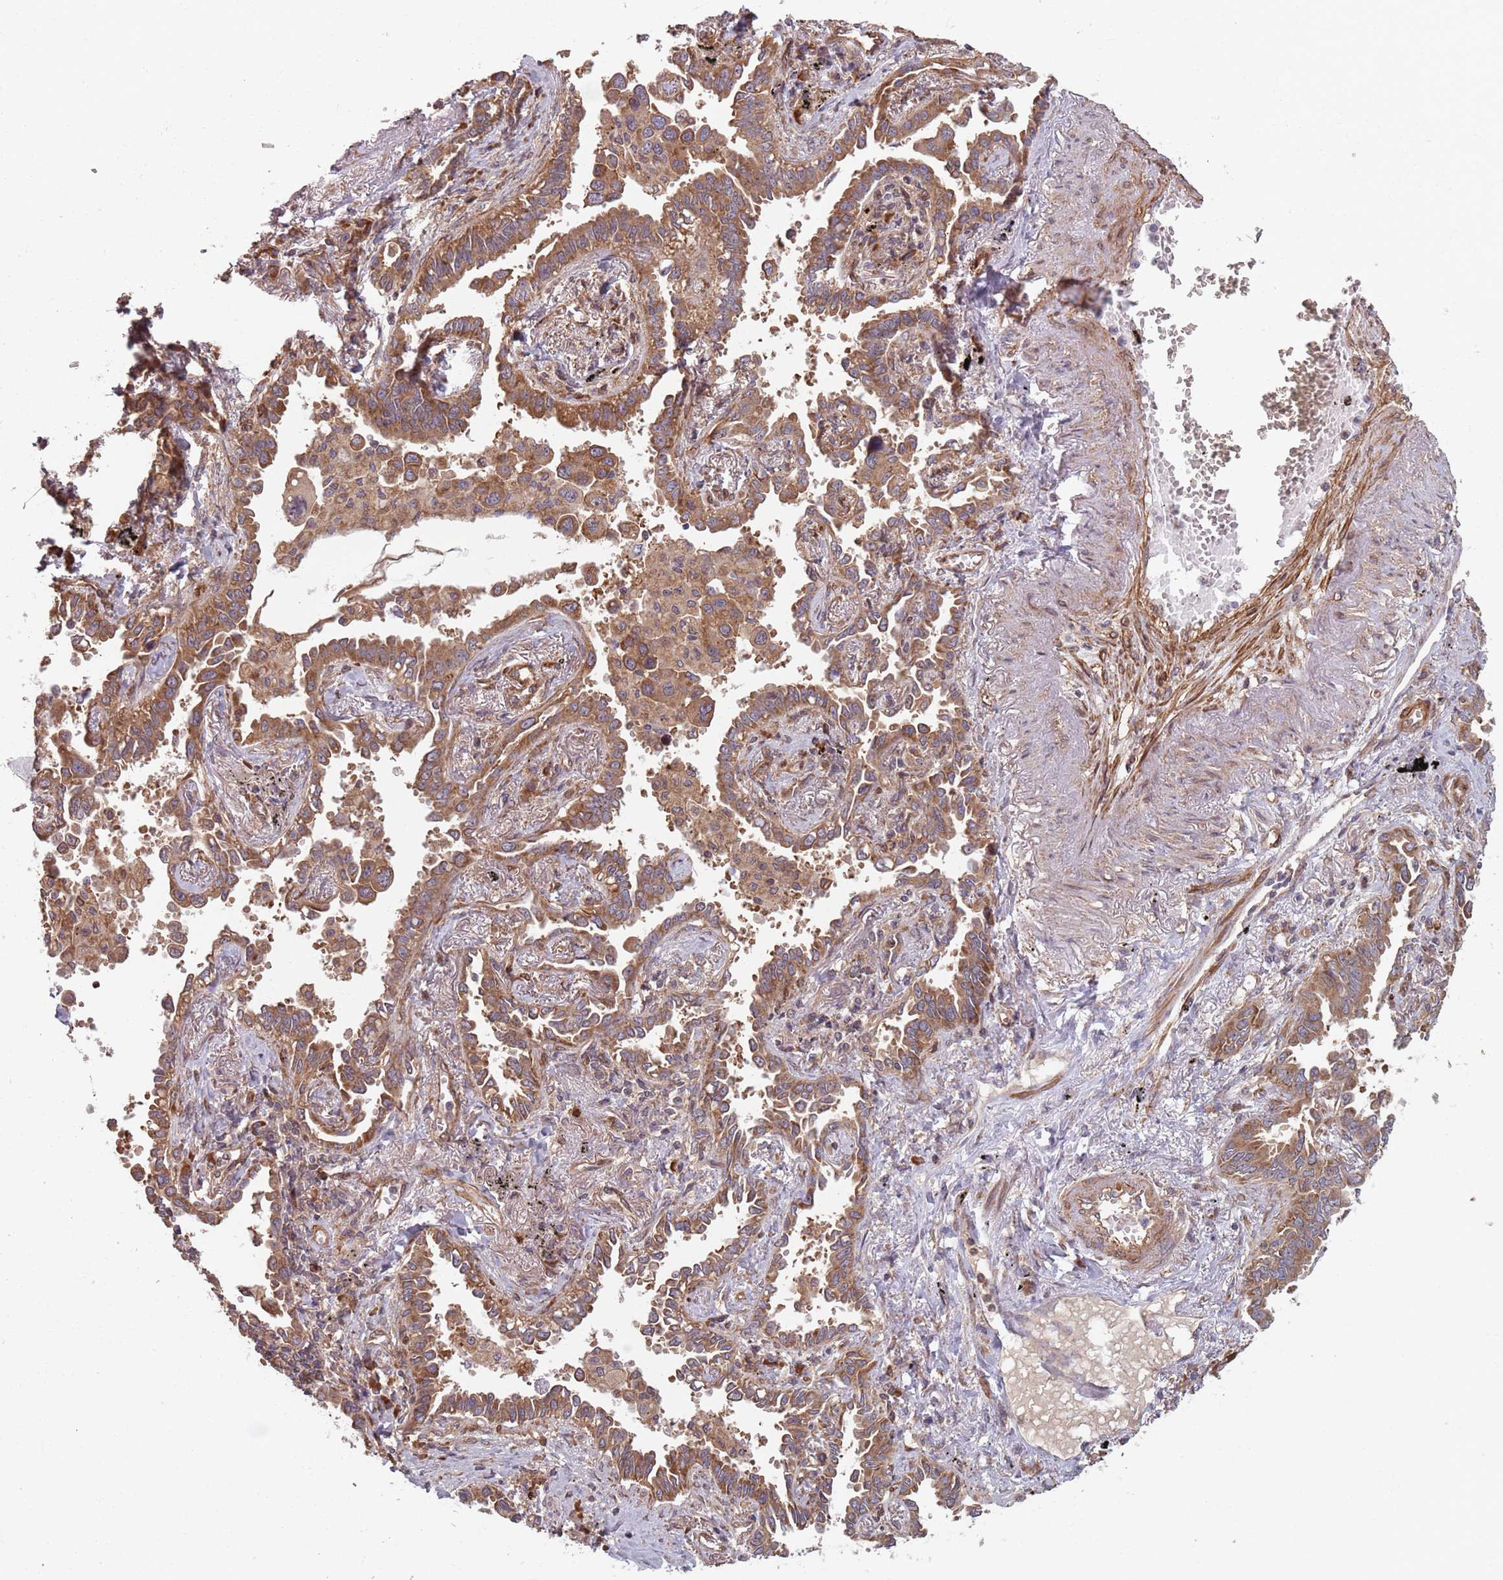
{"staining": {"intensity": "moderate", "quantity": ">75%", "location": "cytoplasmic/membranous"}, "tissue": "lung cancer", "cell_type": "Tumor cells", "image_type": "cancer", "snomed": [{"axis": "morphology", "description": "Adenocarcinoma, NOS"}, {"axis": "topography", "description": "Lung"}], "caption": "Lung adenocarcinoma was stained to show a protein in brown. There is medium levels of moderate cytoplasmic/membranous staining in approximately >75% of tumor cells.", "gene": "NOTCH3", "patient": {"sex": "male", "age": 67}}